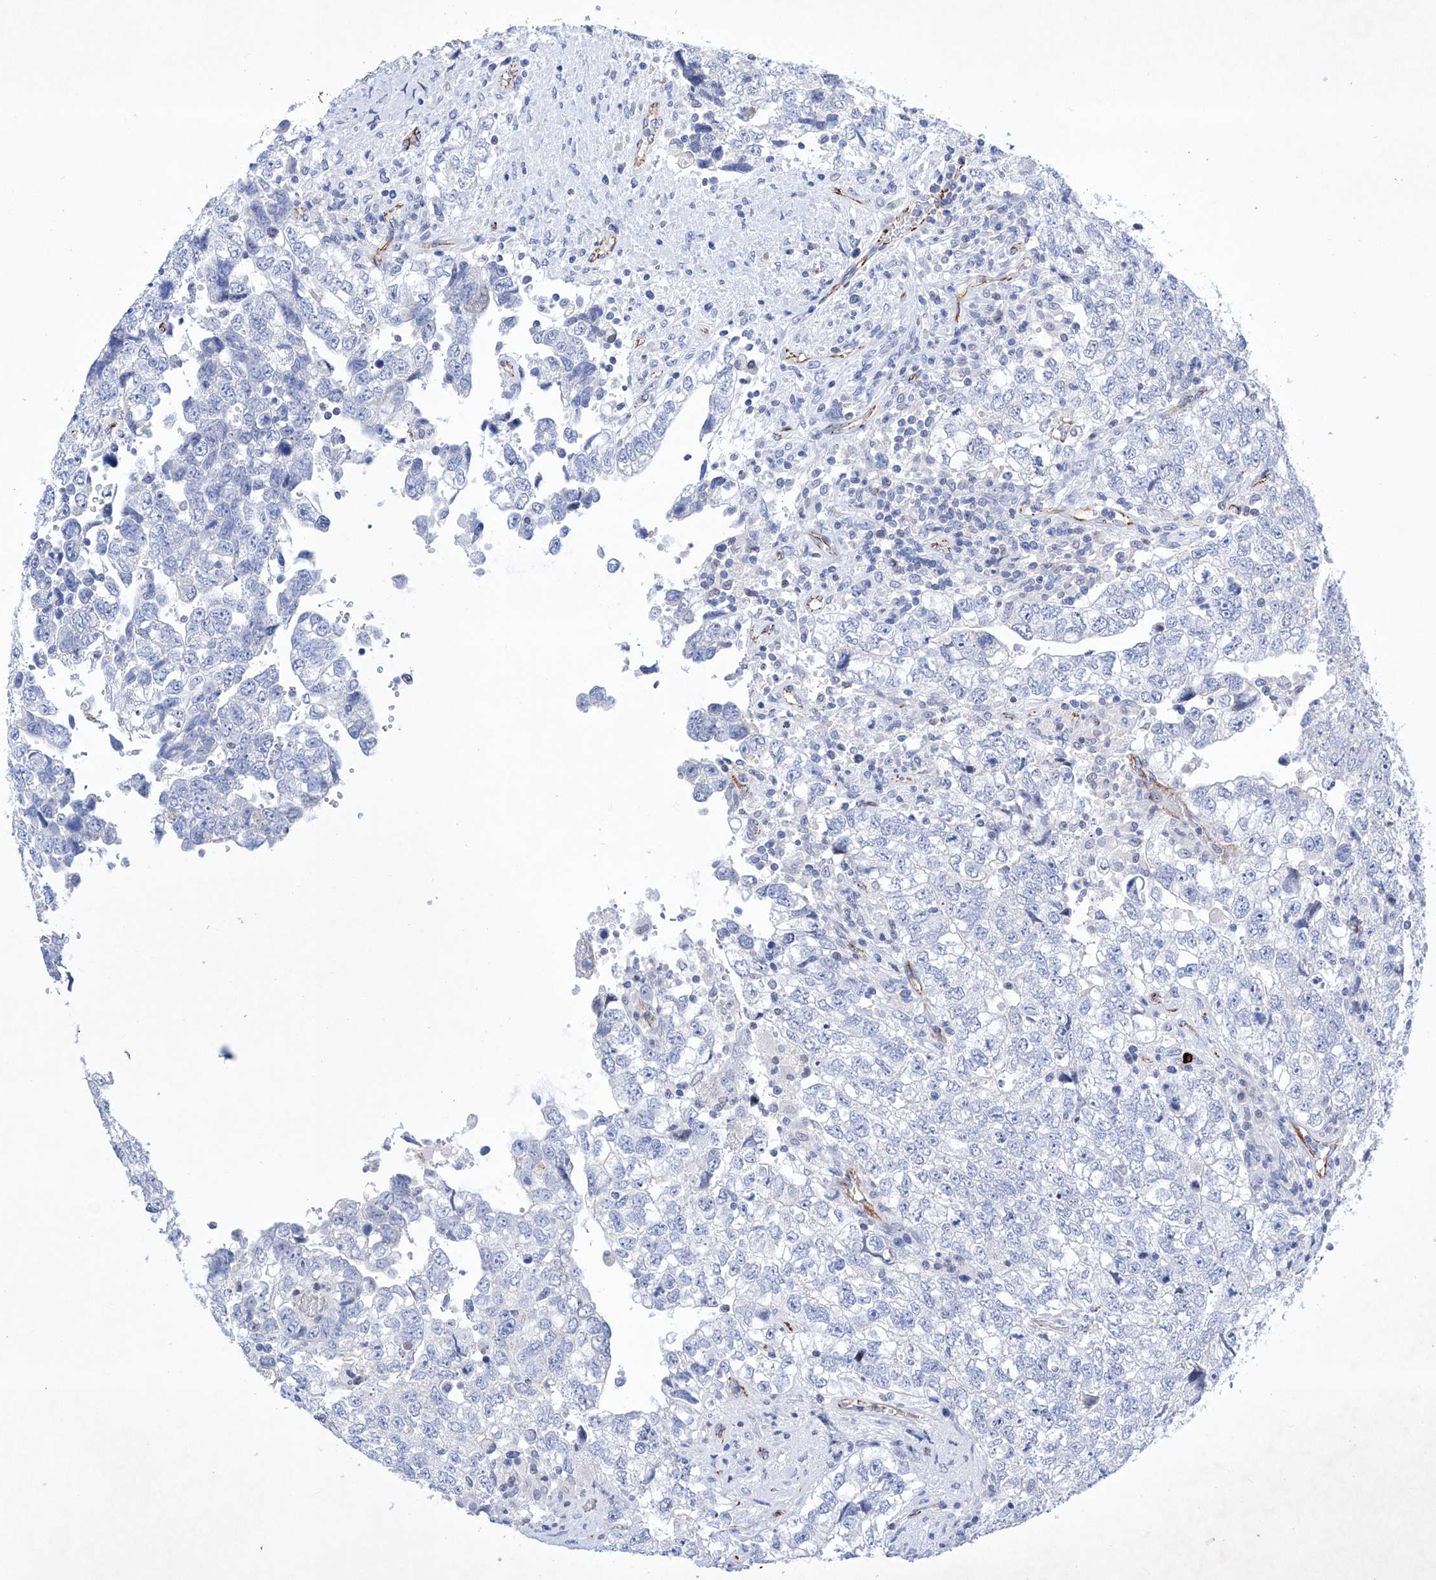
{"staining": {"intensity": "negative", "quantity": "none", "location": "none"}, "tissue": "testis cancer", "cell_type": "Tumor cells", "image_type": "cancer", "snomed": [{"axis": "morphology", "description": "Carcinoma, Embryonal, NOS"}, {"axis": "topography", "description": "Testis"}], "caption": "High magnification brightfield microscopy of testis embryonal carcinoma stained with DAB (brown) and counterstained with hematoxylin (blue): tumor cells show no significant positivity. The staining is performed using DAB (3,3'-diaminobenzidine) brown chromogen with nuclei counter-stained in using hematoxylin.", "gene": "ETV7", "patient": {"sex": "male", "age": 37}}